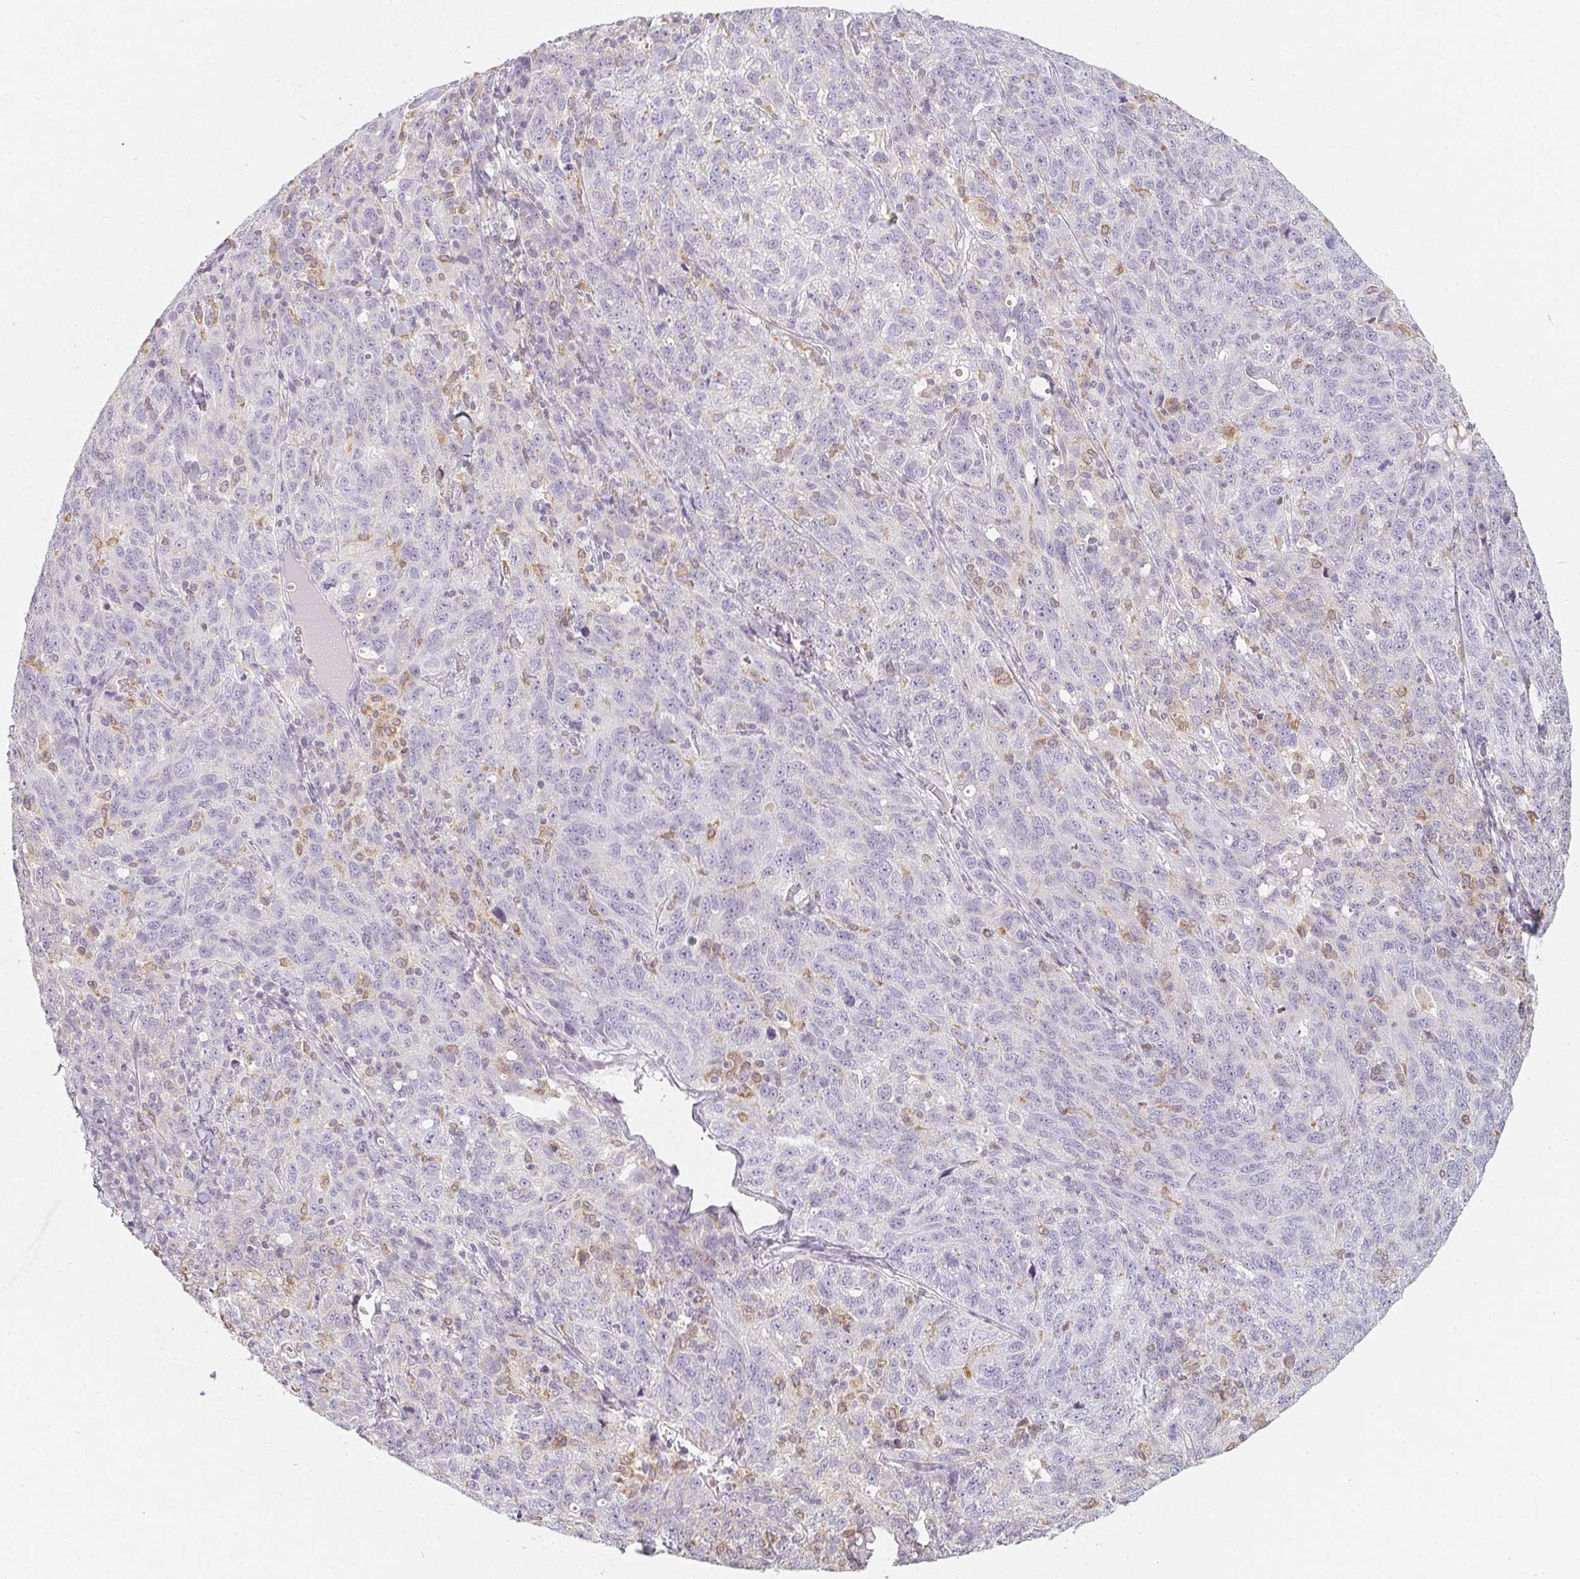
{"staining": {"intensity": "negative", "quantity": "none", "location": "none"}, "tissue": "ovarian cancer", "cell_type": "Tumor cells", "image_type": "cancer", "snomed": [{"axis": "morphology", "description": "Cystadenocarcinoma, serous, NOS"}, {"axis": "topography", "description": "Ovary"}], "caption": "There is no significant positivity in tumor cells of serous cystadenocarcinoma (ovarian).", "gene": "SOAT1", "patient": {"sex": "female", "age": 71}}